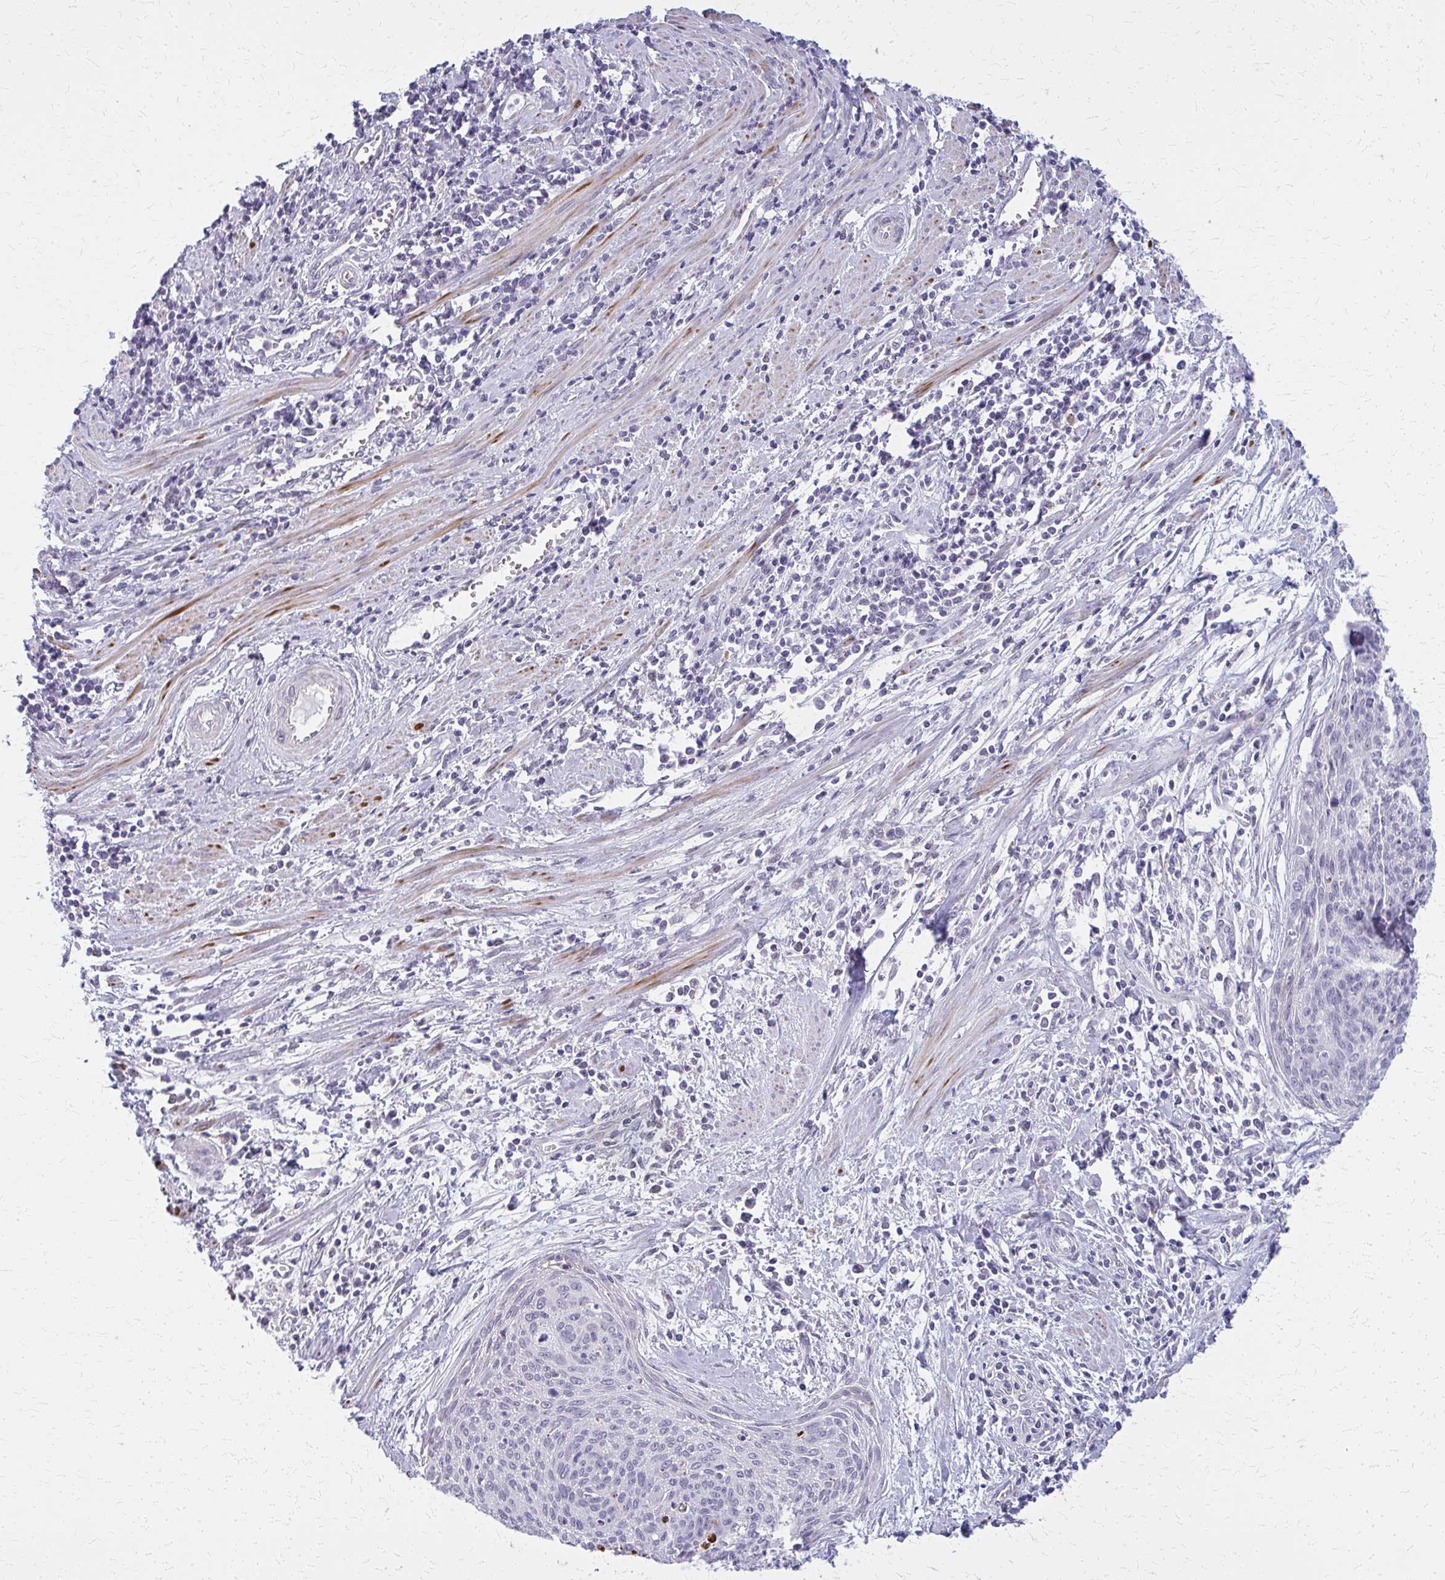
{"staining": {"intensity": "negative", "quantity": "none", "location": "none"}, "tissue": "cervical cancer", "cell_type": "Tumor cells", "image_type": "cancer", "snomed": [{"axis": "morphology", "description": "Squamous cell carcinoma, NOS"}, {"axis": "topography", "description": "Cervix"}], "caption": "Micrograph shows no significant protein positivity in tumor cells of cervical squamous cell carcinoma. The staining was performed using DAB to visualize the protein expression in brown, while the nuclei were stained in blue with hematoxylin (Magnification: 20x).", "gene": "CASQ2", "patient": {"sex": "female", "age": 55}}